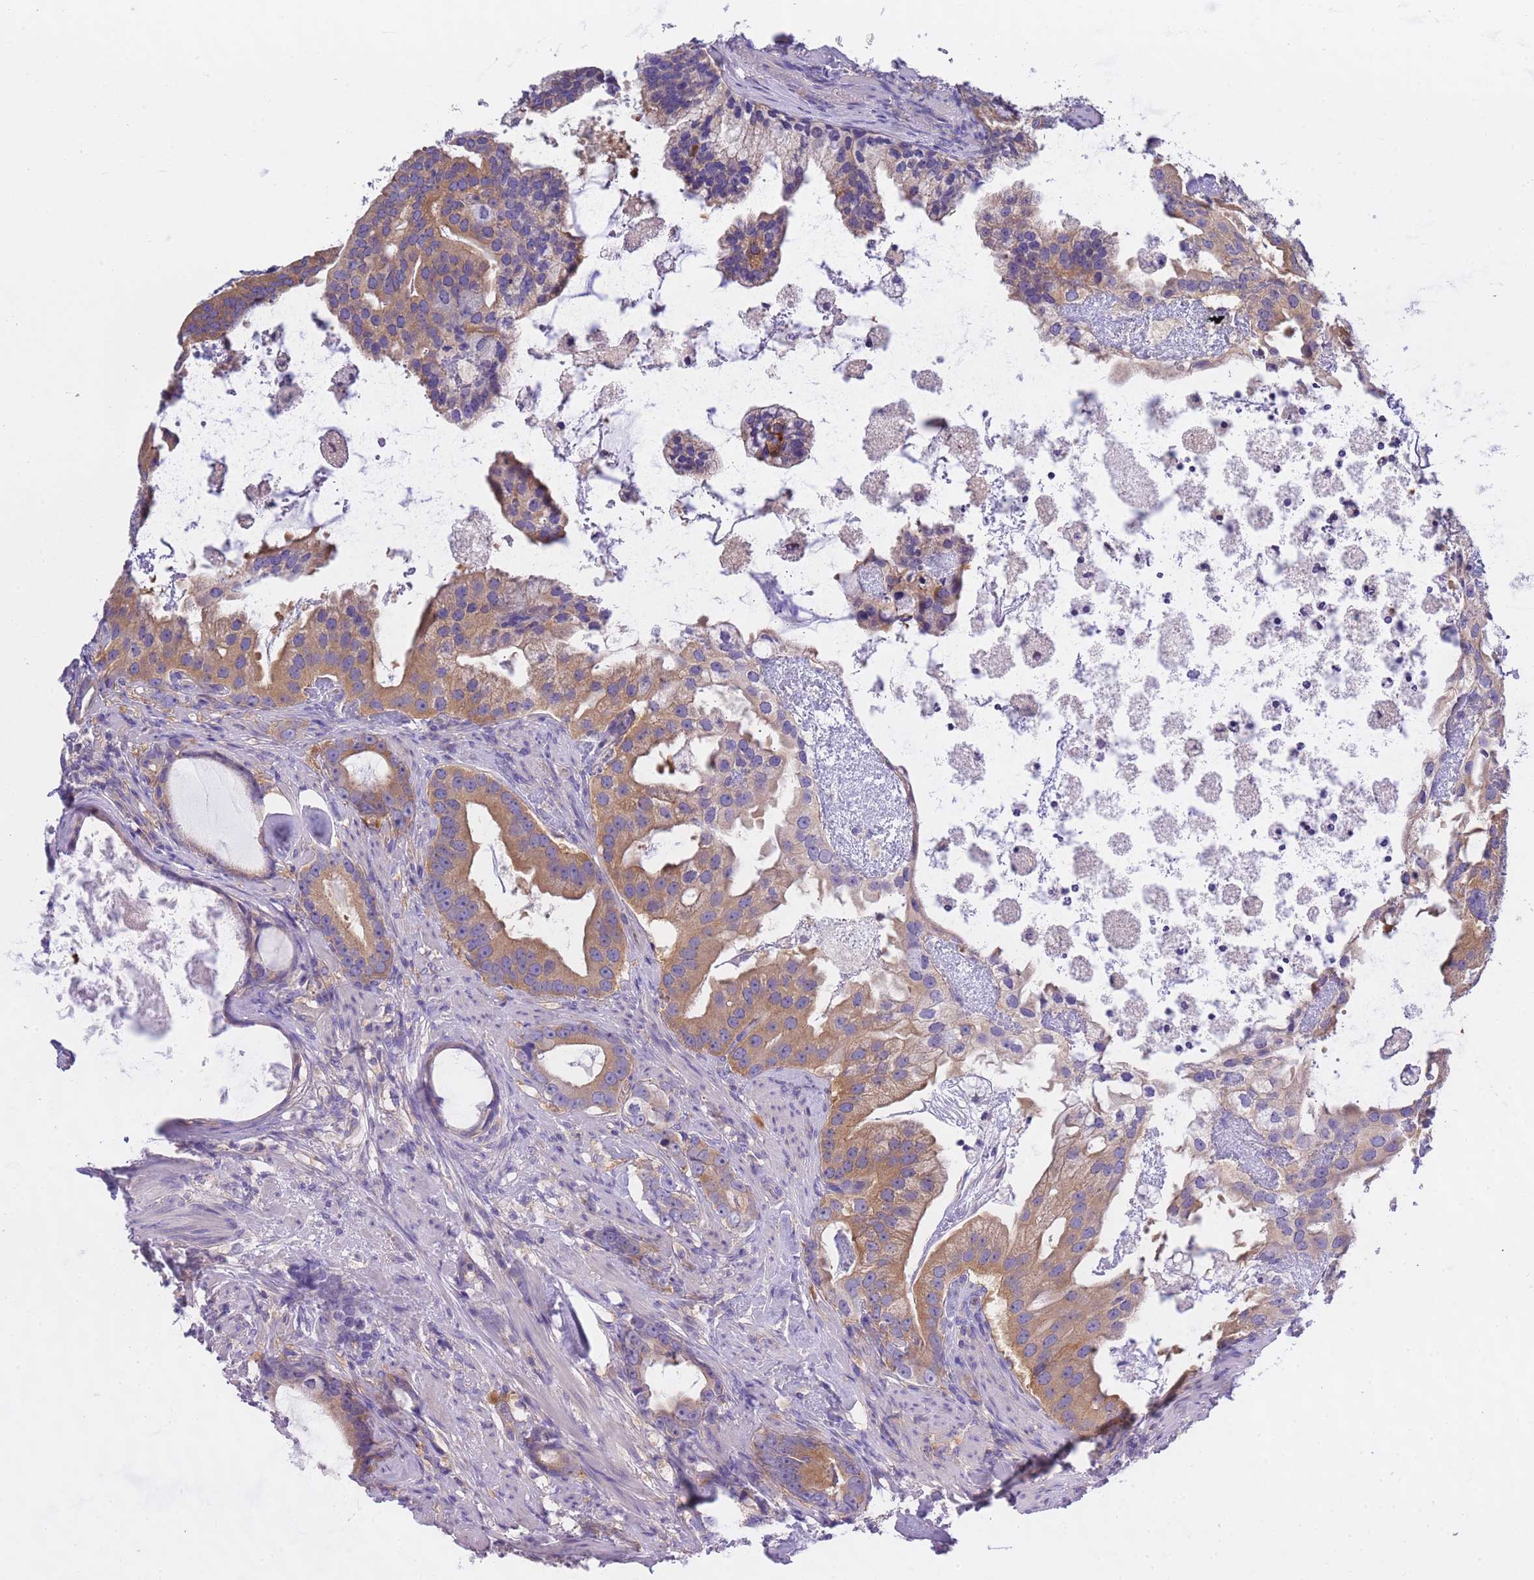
{"staining": {"intensity": "moderate", "quantity": ">75%", "location": "cytoplasmic/membranous"}, "tissue": "prostate cancer", "cell_type": "Tumor cells", "image_type": "cancer", "snomed": [{"axis": "morphology", "description": "Adenocarcinoma, Low grade"}, {"axis": "topography", "description": "Prostate"}], "caption": "This photomicrograph exhibits immunohistochemistry (IHC) staining of low-grade adenocarcinoma (prostate), with medium moderate cytoplasmic/membranous expression in about >75% of tumor cells.", "gene": "STIP1", "patient": {"sex": "male", "age": 71}}